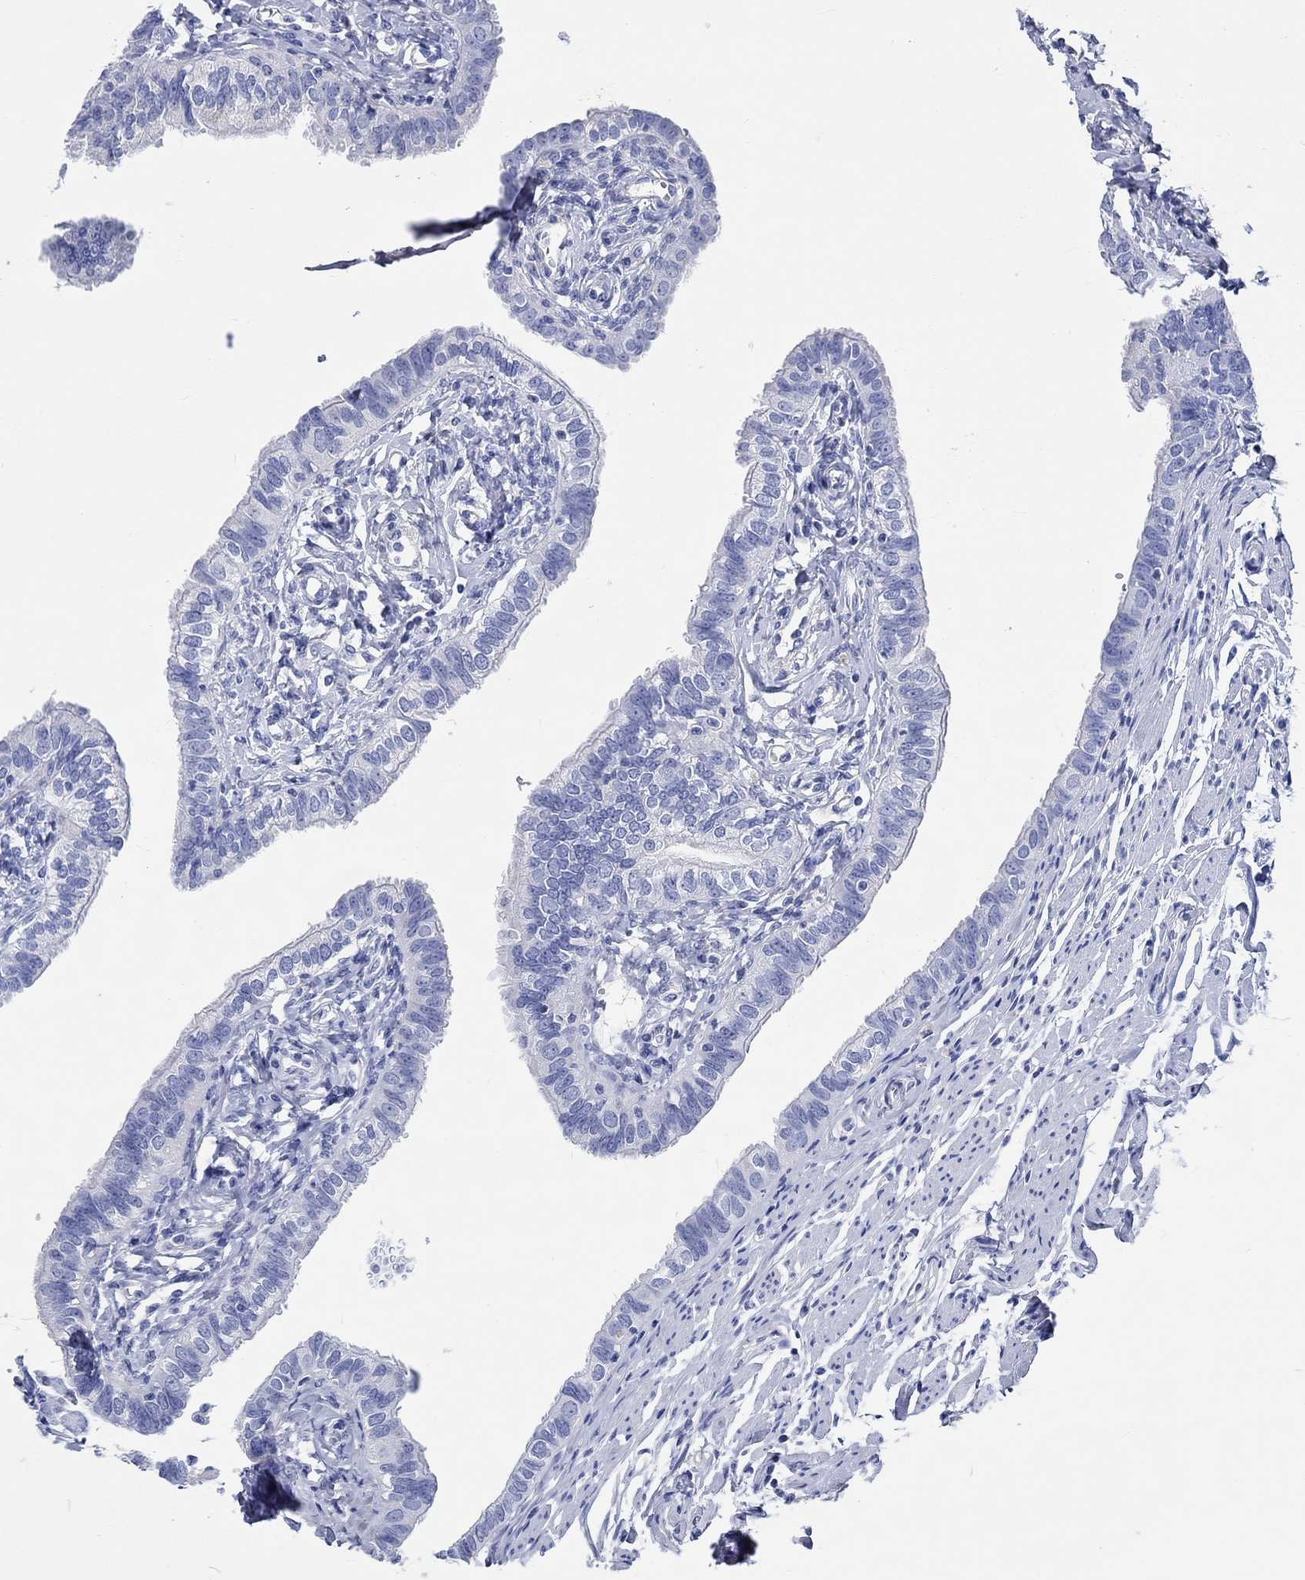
{"staining": {"intensity": "negative", "quantity": "none", "location": "none"}, "tissue": "fallopian tube", "cell_type": "Glandular cells", "image_type": "normal", "snomed": [{"axis": "morphology", "description": "Normal tissue, NOS"}, {"axis": "topography", "description": "Fallopian tube"}], "caption": "This is an immunohistochemistry (IHC) photomicrograph of benign human fallopian tube. There is no expression in glandular cells.", "gene": "CPLX1", "patient": {"sex": "female", "age": 54}}